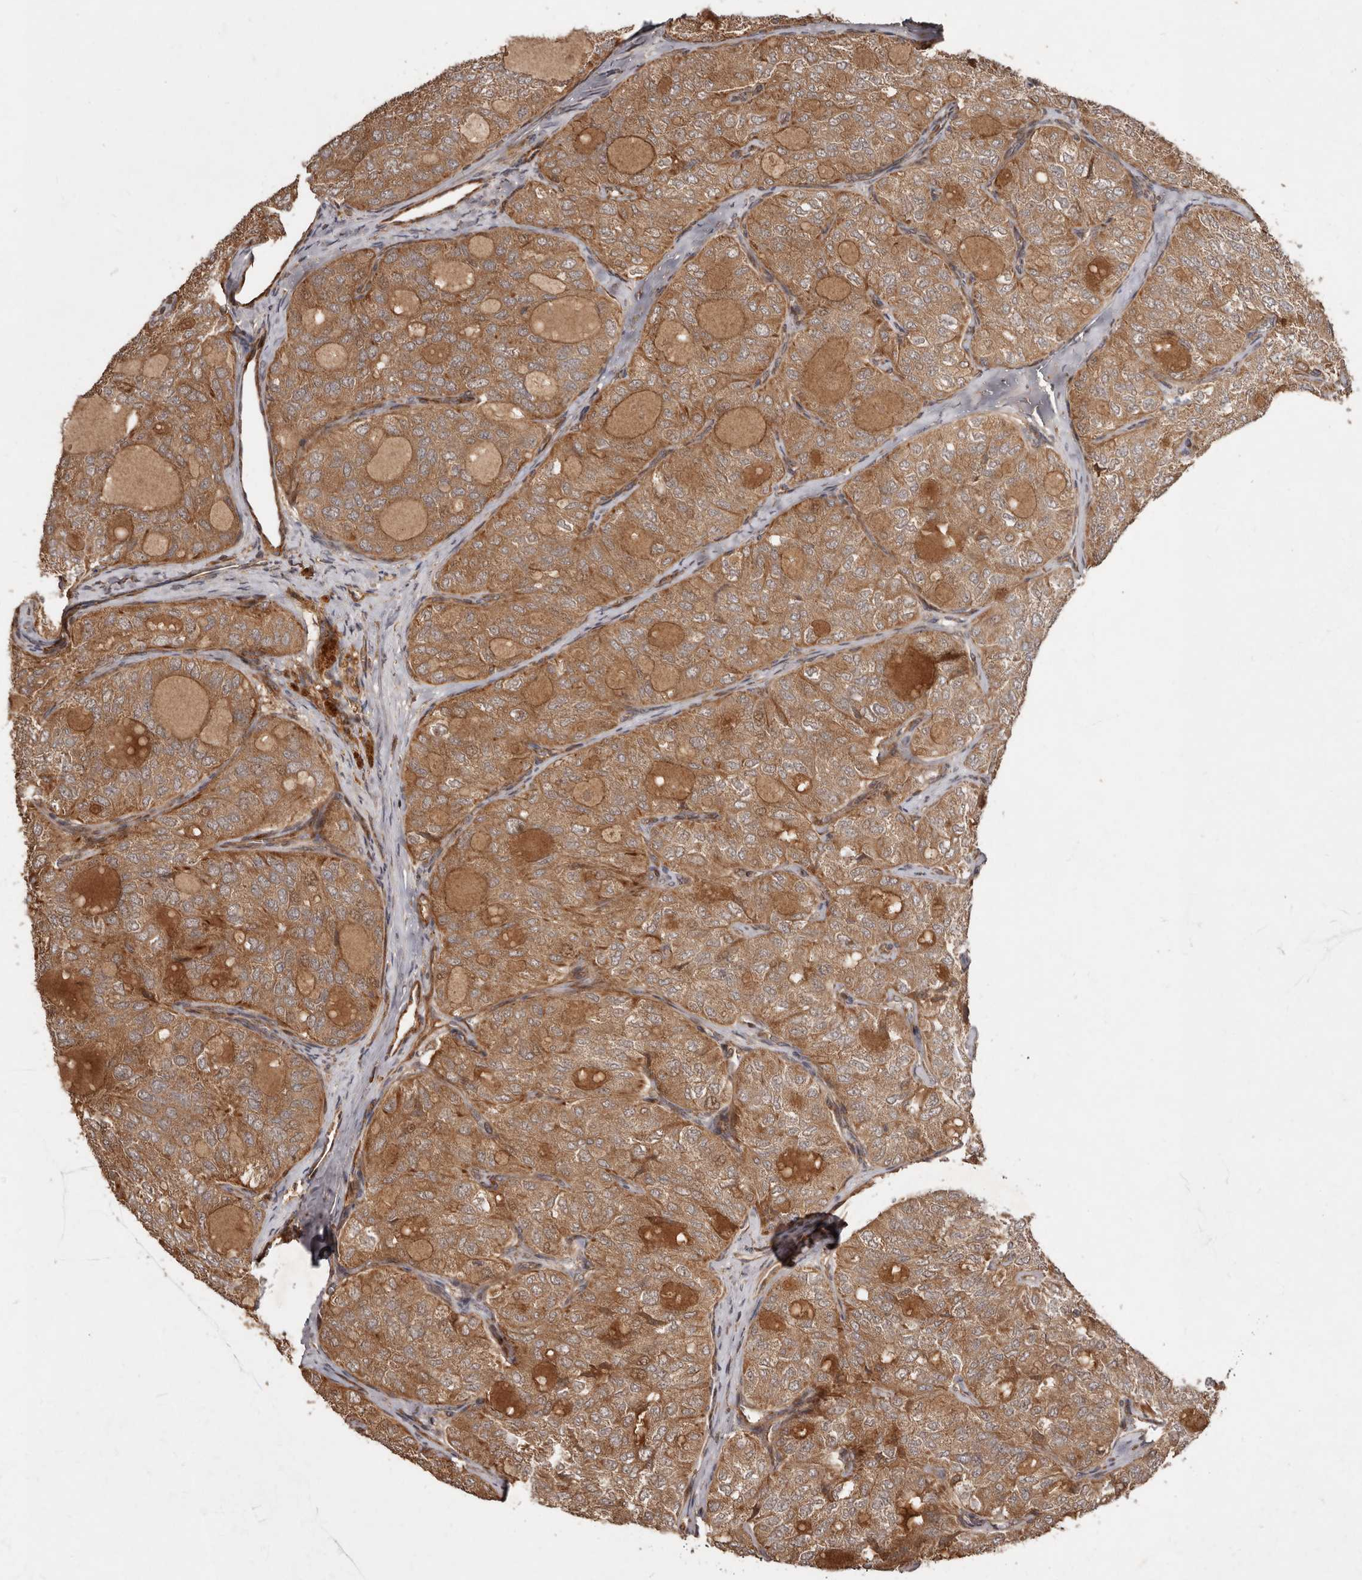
{"staining": {"intensity": "moderate", "quantity": ">75%", "location": "cytoplasmic/membranous"}, "tissue": "thyroid cancer", "cell_type": "Tumor cells", "image_type": "cancer", "snomed": [{"axis": "morphology", "description": "Follicular adenoma carcinoma, NOS"}, {"axis": "topography", "description": "Thyroid gland"}], "caption": "A brown stain shows moderate cytoplasmic/membranous staining of a protein in human thyroid cancer tumor cells.", "gene": "STK36", "patient": {"sex": "male", "age": 75}}